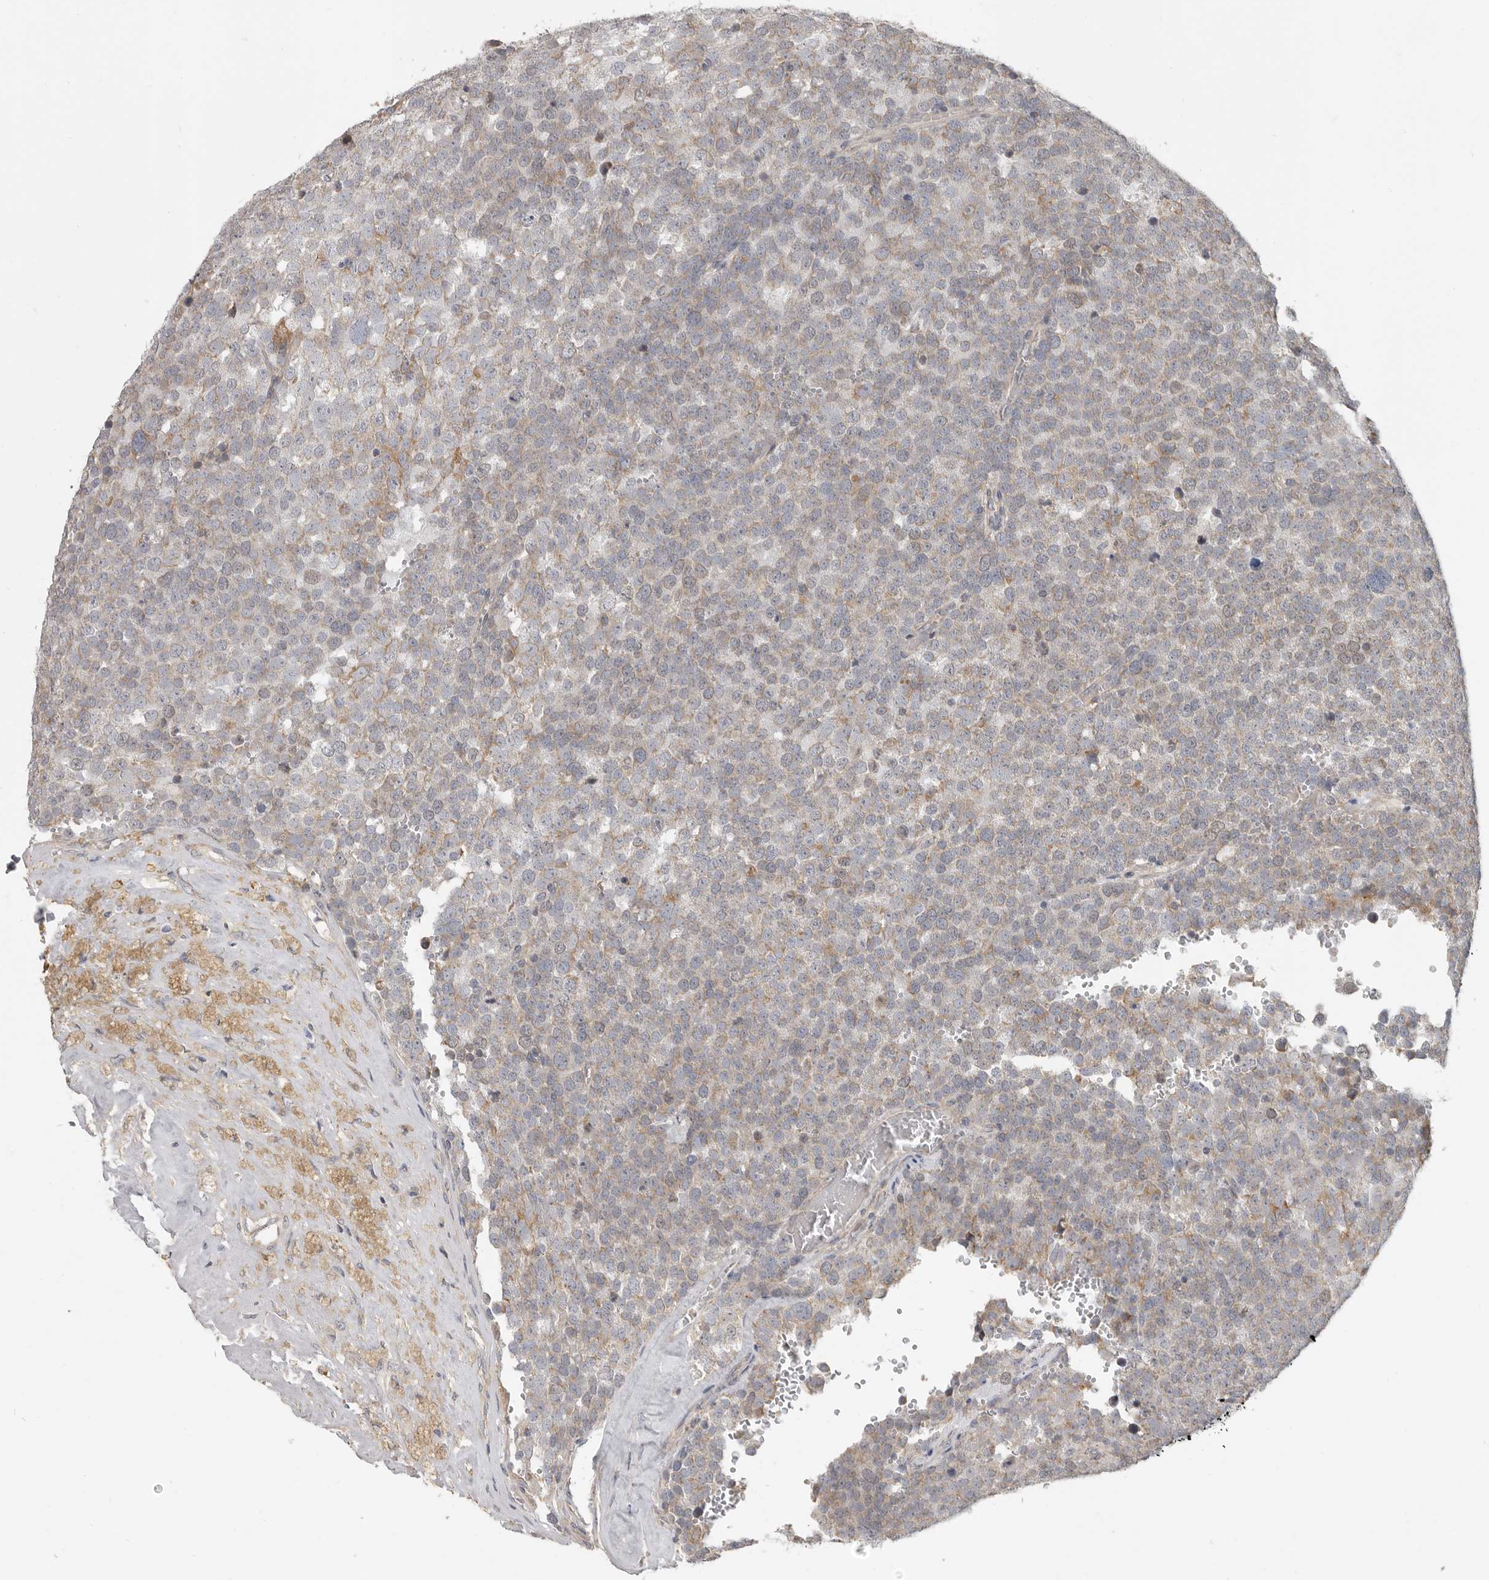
{"staining": {"intensity": "moderate", "quantity": "25%-75%", "location": "cytoplasmic/membranous"}, "tissue": "testis cancer", "cell_type": "Tumor cells", "image_type": "cancer", "snomed": [{"axis": "morphology", "description": "Seminoma, NOS"}, {"axis": "topography", "description": "Testis"}], "caption": "IHC (DAB (3,3'-diaminobenzidine)) staining of seminoma (testis) reveals moderate cytoplasmic/membranous protein expression in approximately 25%-75% of tumor cells.", "gene": "UNK", "patient": {"sex": "male", "age": 71}}